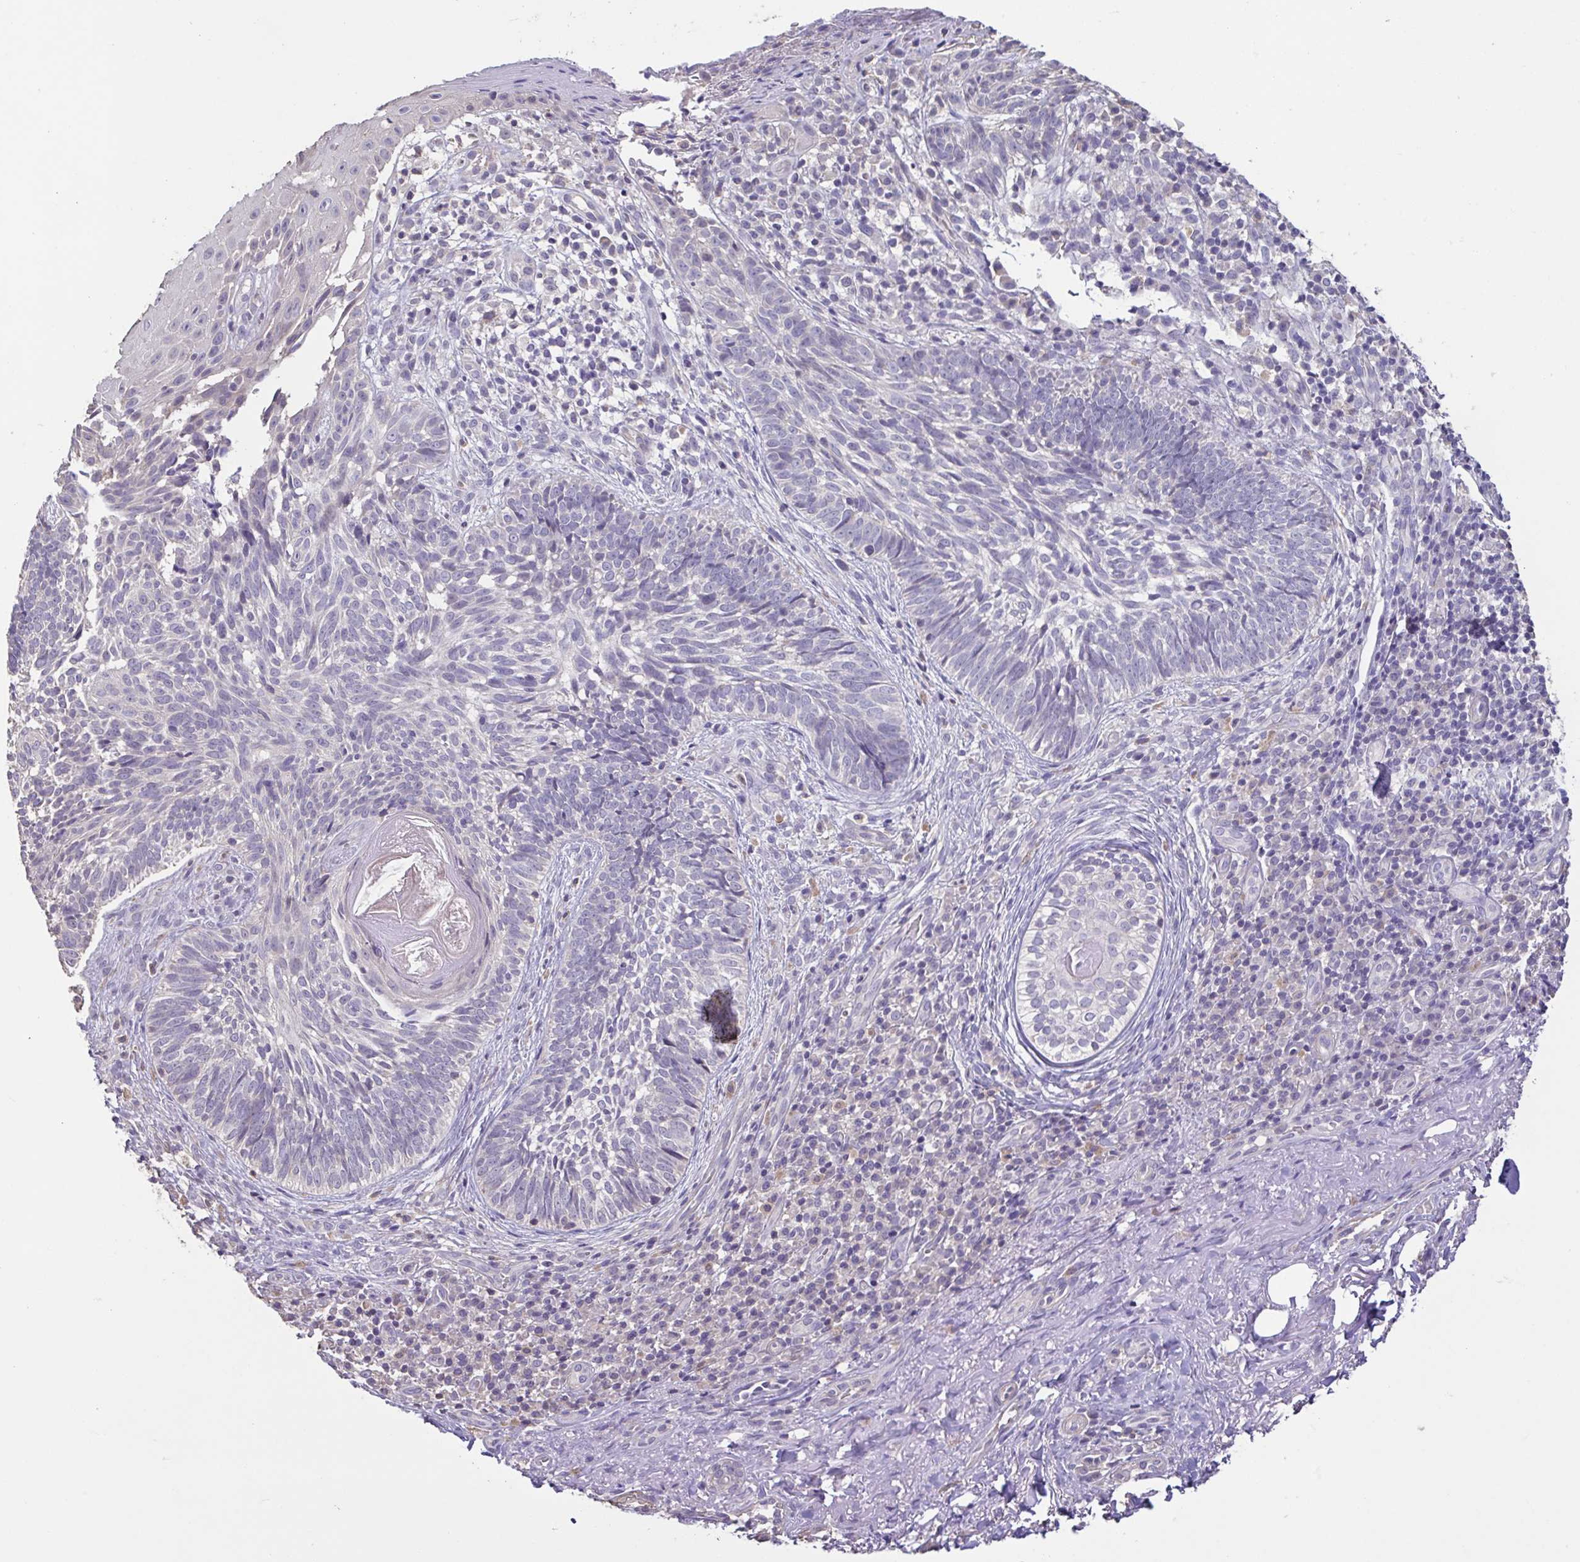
{"staining": {"intensity": "negative", "quantity": "none", "location": "none"}, "tissue": "skin cancer", "cell_type": "Tumor cells", "image_type": "cancer", "snomed": [{"axis": "morphology", "description": "Basal cell carcinoma"}, {"axis": "topography", "description": "Skin"}], "caption": "Tumor cells are negative for protein expression in human skin cancer.", "gene": "ACTRT2", "patient": {"sex": "male", "age": 65}}